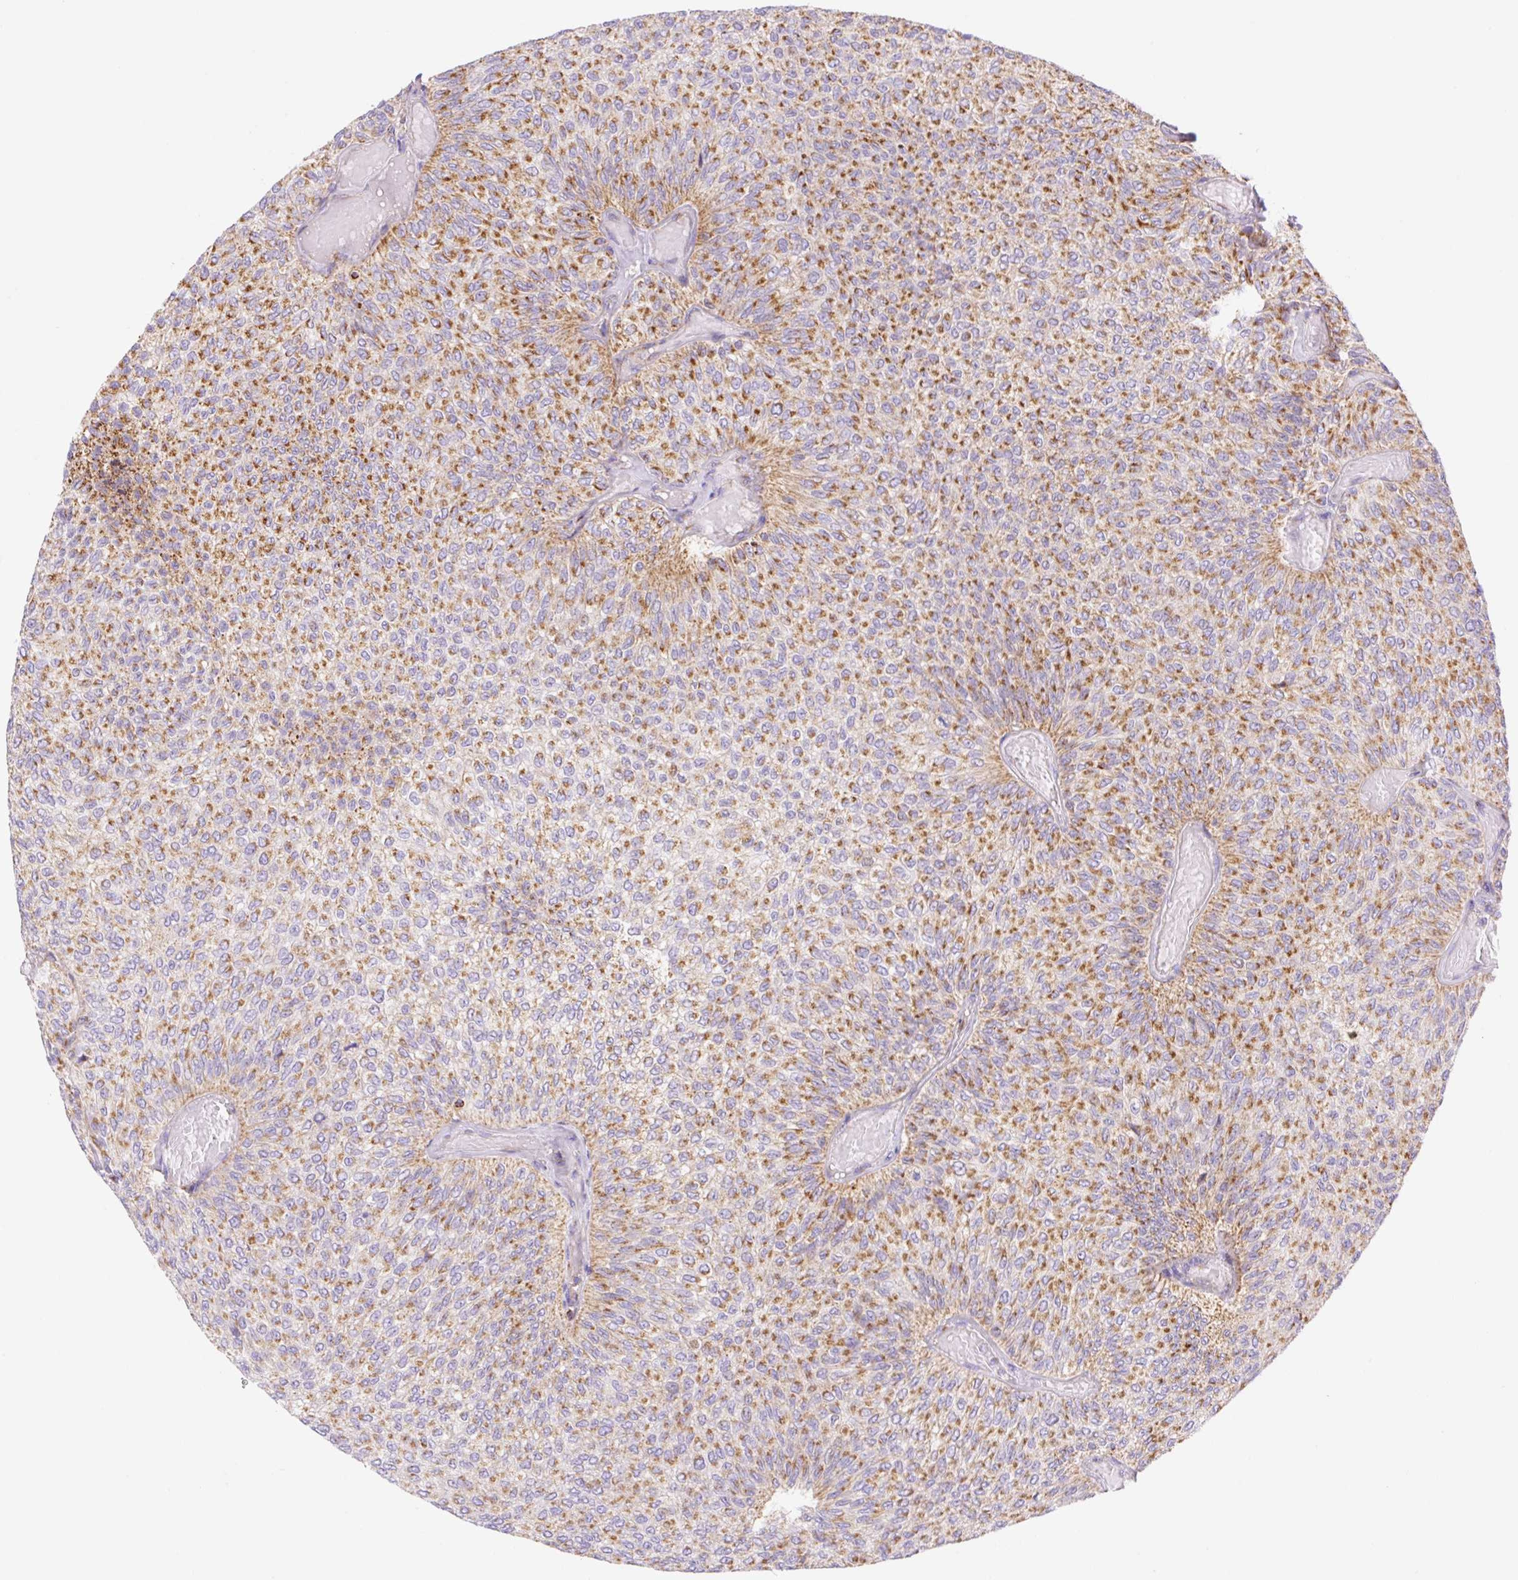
{"staining": {"intensity": "moderate", "quantity": ">75%", "location": "cytoplasmic/membranous"}, "tissue": "urothelial cancer", "cell_type": "Tumor cells", "image_type": "cancer", "snomed": [{"axis": "morphology", "description": "Urothelial carcinoma, Low grade"}, {"axis": "topography", "description": "Urinary bladder"}], "caption": "IHC image of neoplastic tissue: urothelial cancer stained using immunohistochemistry (IHC) displays medium levels of moderate protein expression localized specifically in the cytoplasmic/membranous of tumor cells, appearing as a cytoplasmic/membranous brown color.", "gene": "ETNK2", "patient": {"sex": "male", "age": 78}}